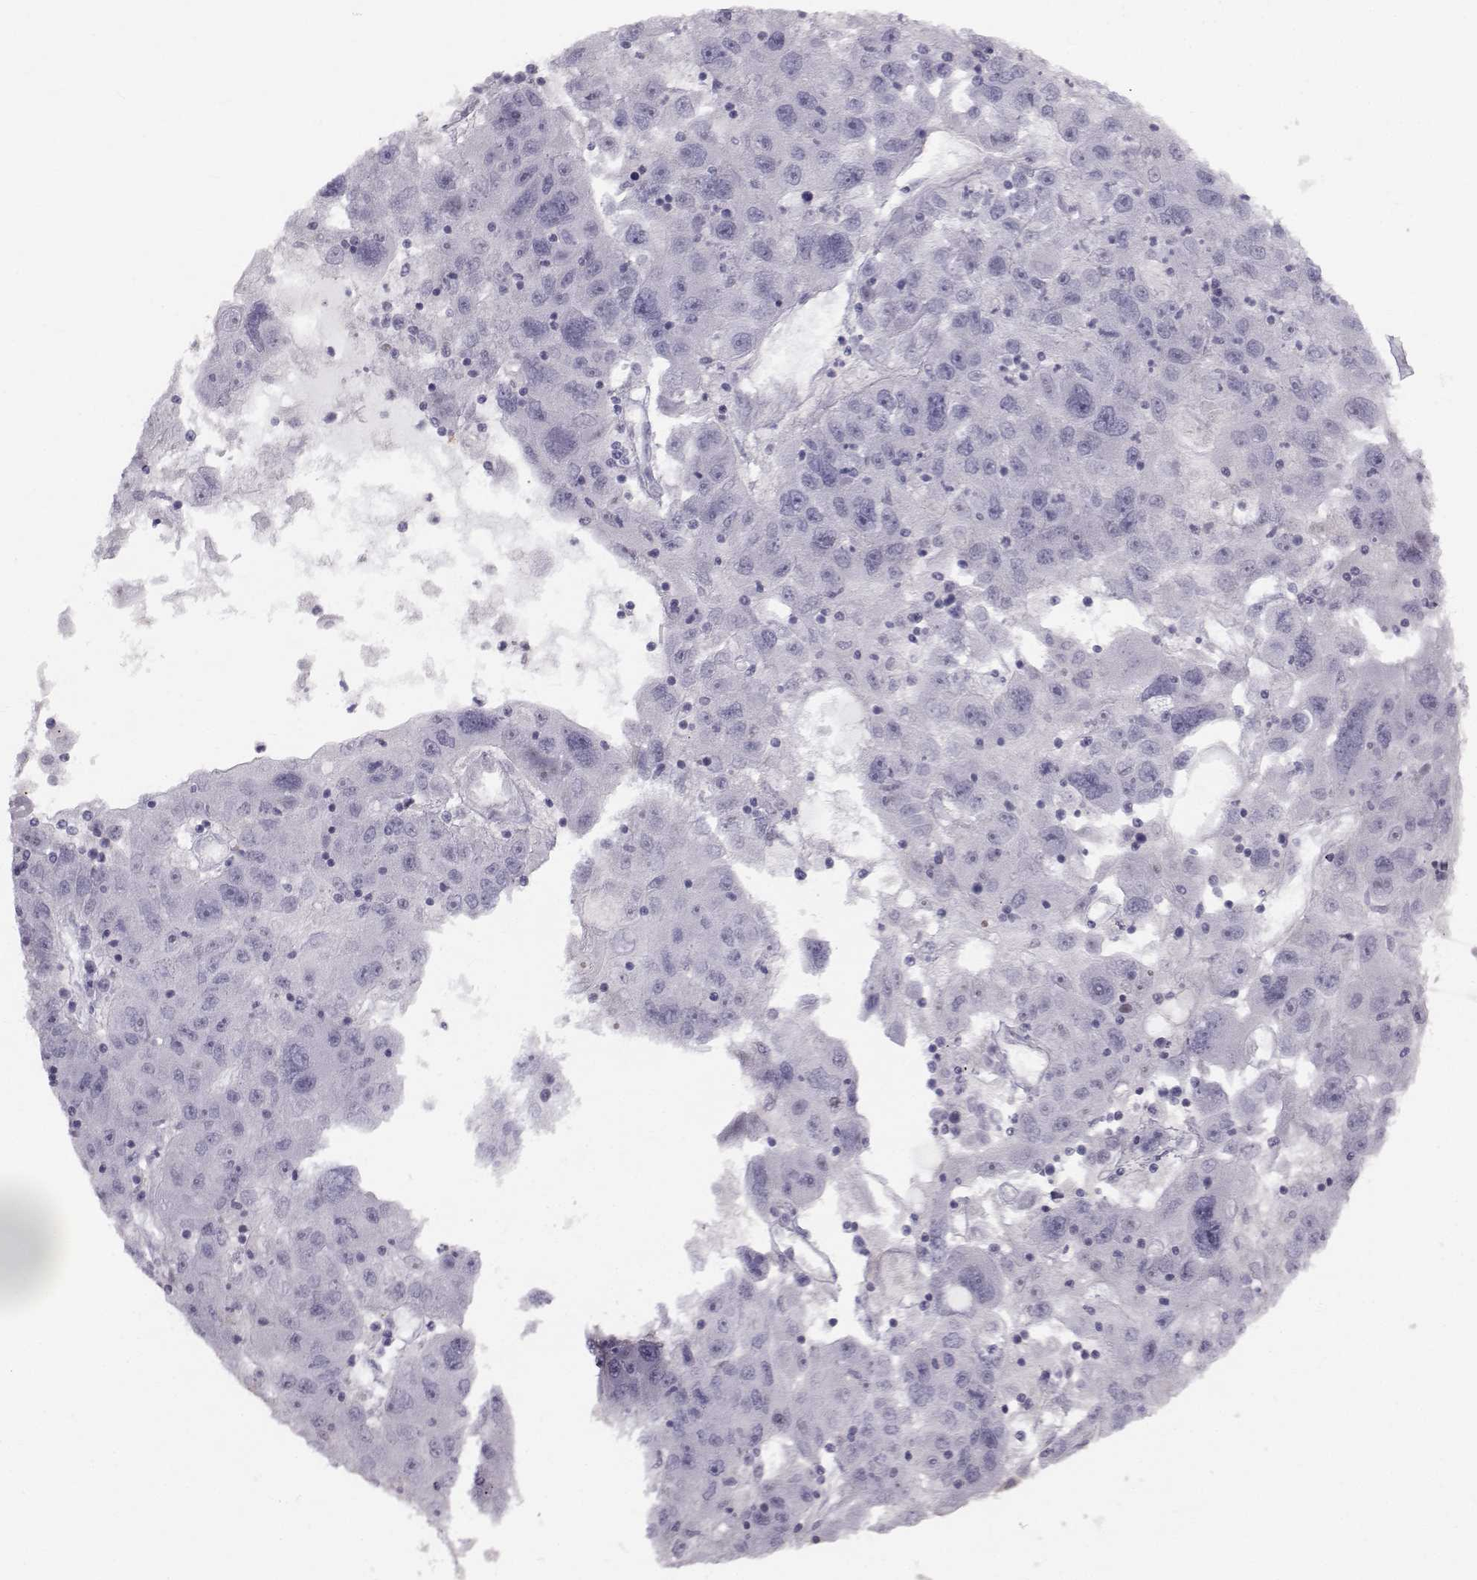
{"staining": {"intensity": "negative", "quantity": "none", "location": "none"}, "tissue": "stomach cancer", "cell_type": "Tumor cells", "image_type": "cancer", "snomed": [{"axis": "morphology", "description": "Adenocarcinoma, NOS"}, {"axis": "topography", "description": "Stomach"}], "caption": "Tumor cells are negative for protein expression in human stomach cancer (adenocarcinoma).", "gene": "GARIN3", "patient": {"sex": "male", "age": 56}}